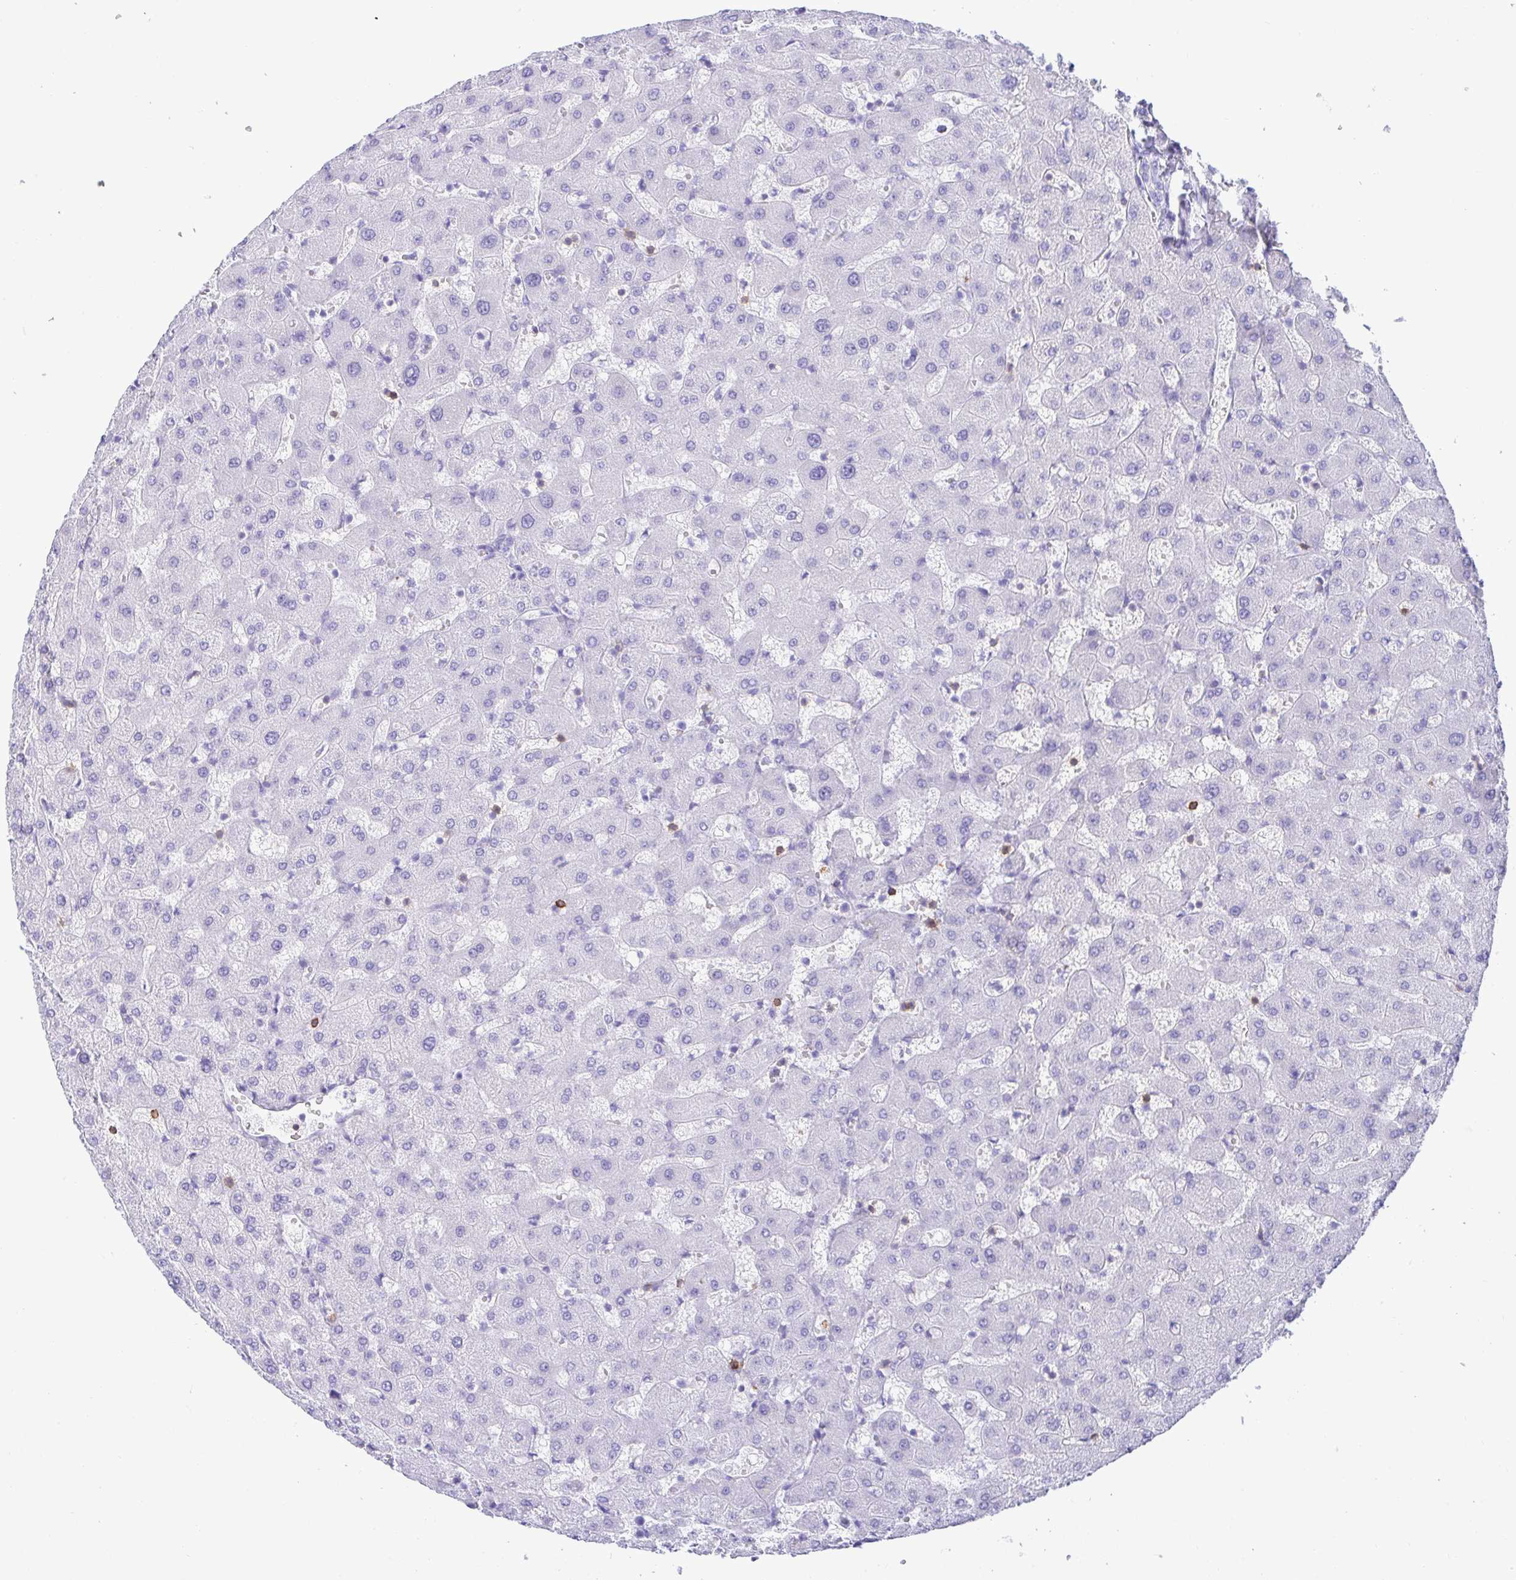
{"staining": {"intensity": "negative", "quantity": "none", "location": "none"}, "tissue": "liver", "cell_type": "Cholangiocytes", "image_type": "normal", "snomed": [{"axis": "morphology", "description": "Normal tissue, NOS"}, {"axis": "topography", "description": "Liver"}], "caption": "An immunohistochemistry (IHC) micrograph of unremarkable liver is shown. There is no staining in cholangiocytes of liver.", "gene": "CD5", "patient": {"sex": "female", "age": 63}}